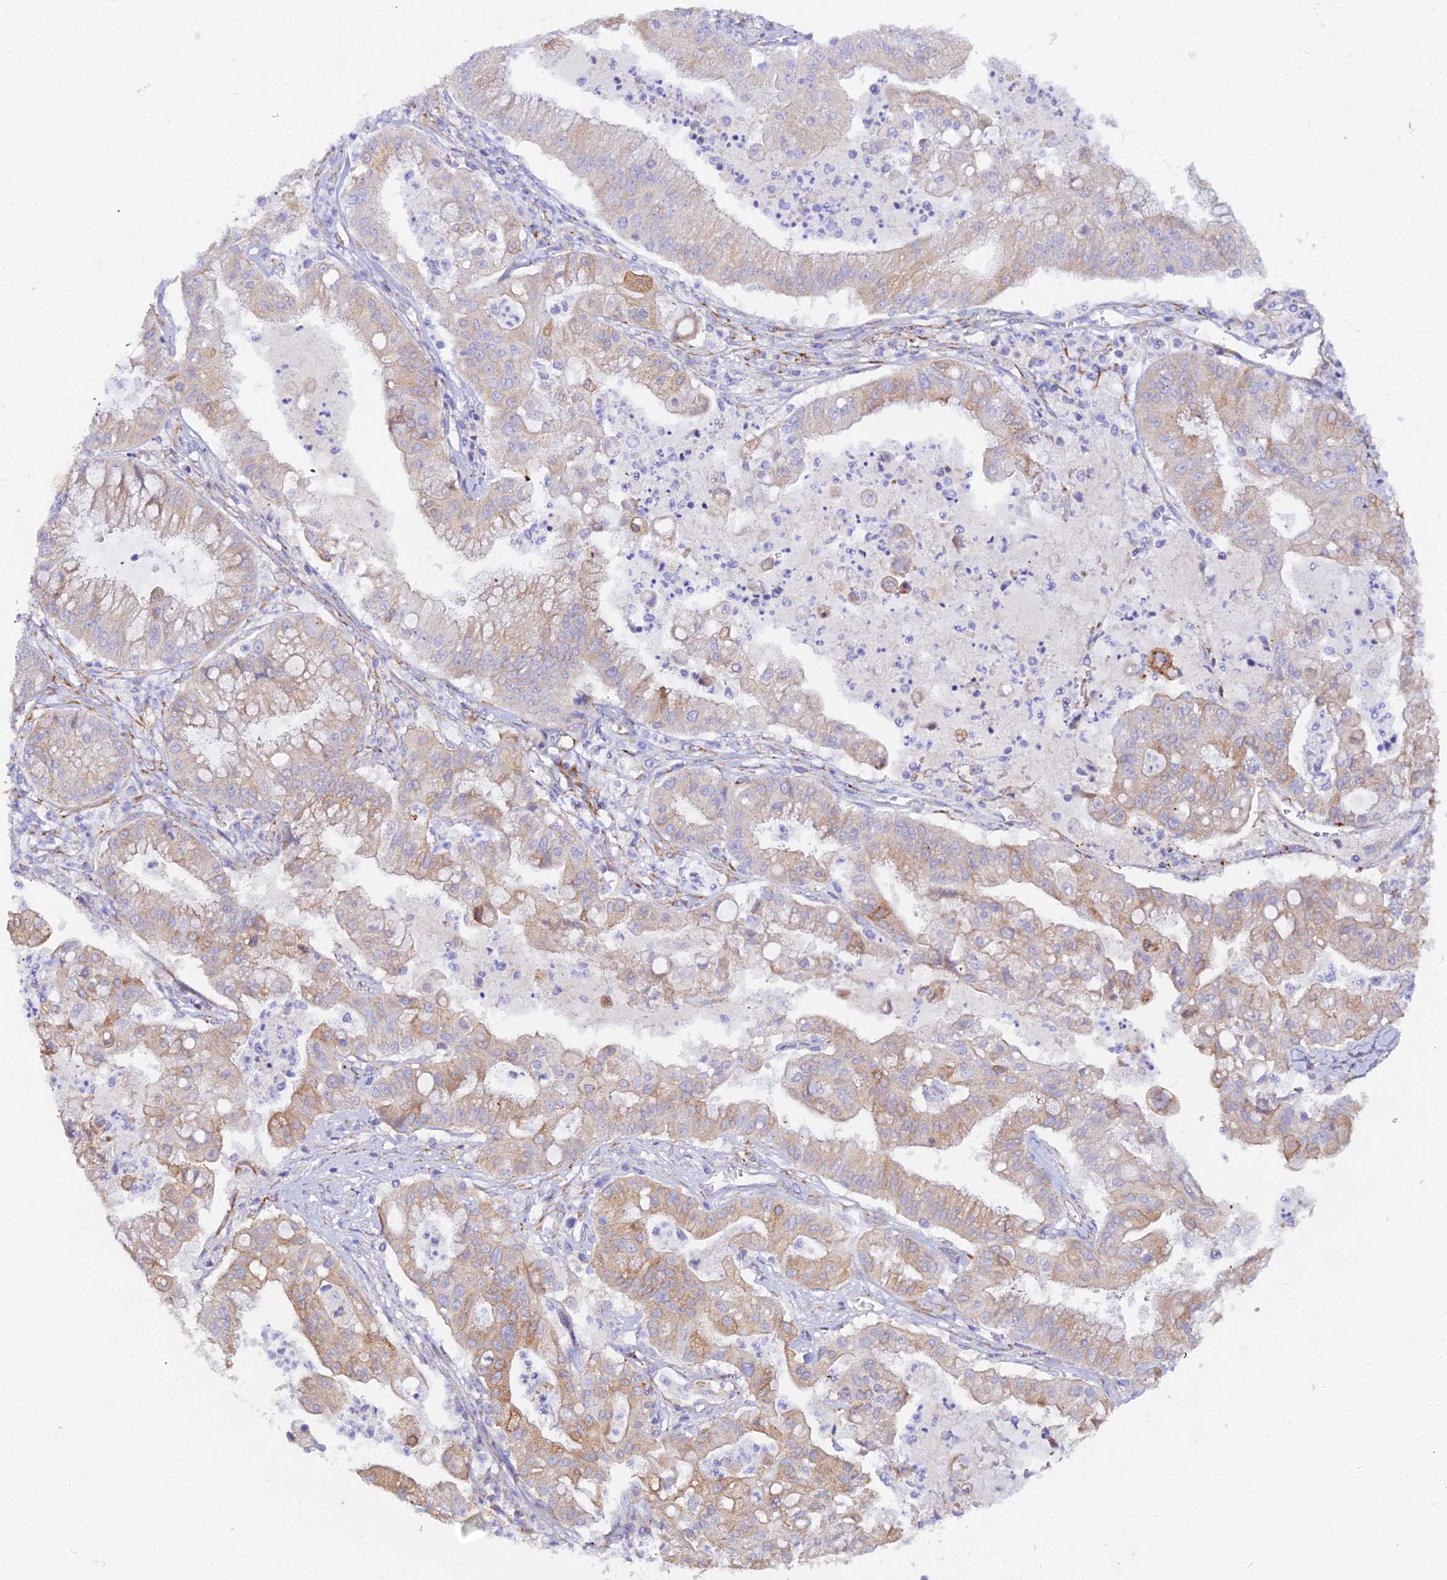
{"staining": {"intensity": "moderate", "quantity": "25%-75%", "location": "cytoplasmic/membranous"}, "tissue": "ovarian cancer", "cell_type": "Tumor cells", "image_type": "cancer", "snomed": [{"axis": "morphology", "description": "Cystadenocarcinoma, mucinous, NOS"}, {"axis": "topography", "description": "Ovary"}], "caption": "DAB immunohistochemical staining of ovarian mucinous cystadenocarcinoma exhibits moderate cytoplasmic/membranous protein positivity in about 25%-75% of tumor cells. The staining was performed using DAB, with brown indicating positive protein expression. Nuclei are stained blue with hematoxylin.", "gene": "CFAP45", "patient": {"sex": "female", "age": 70}}